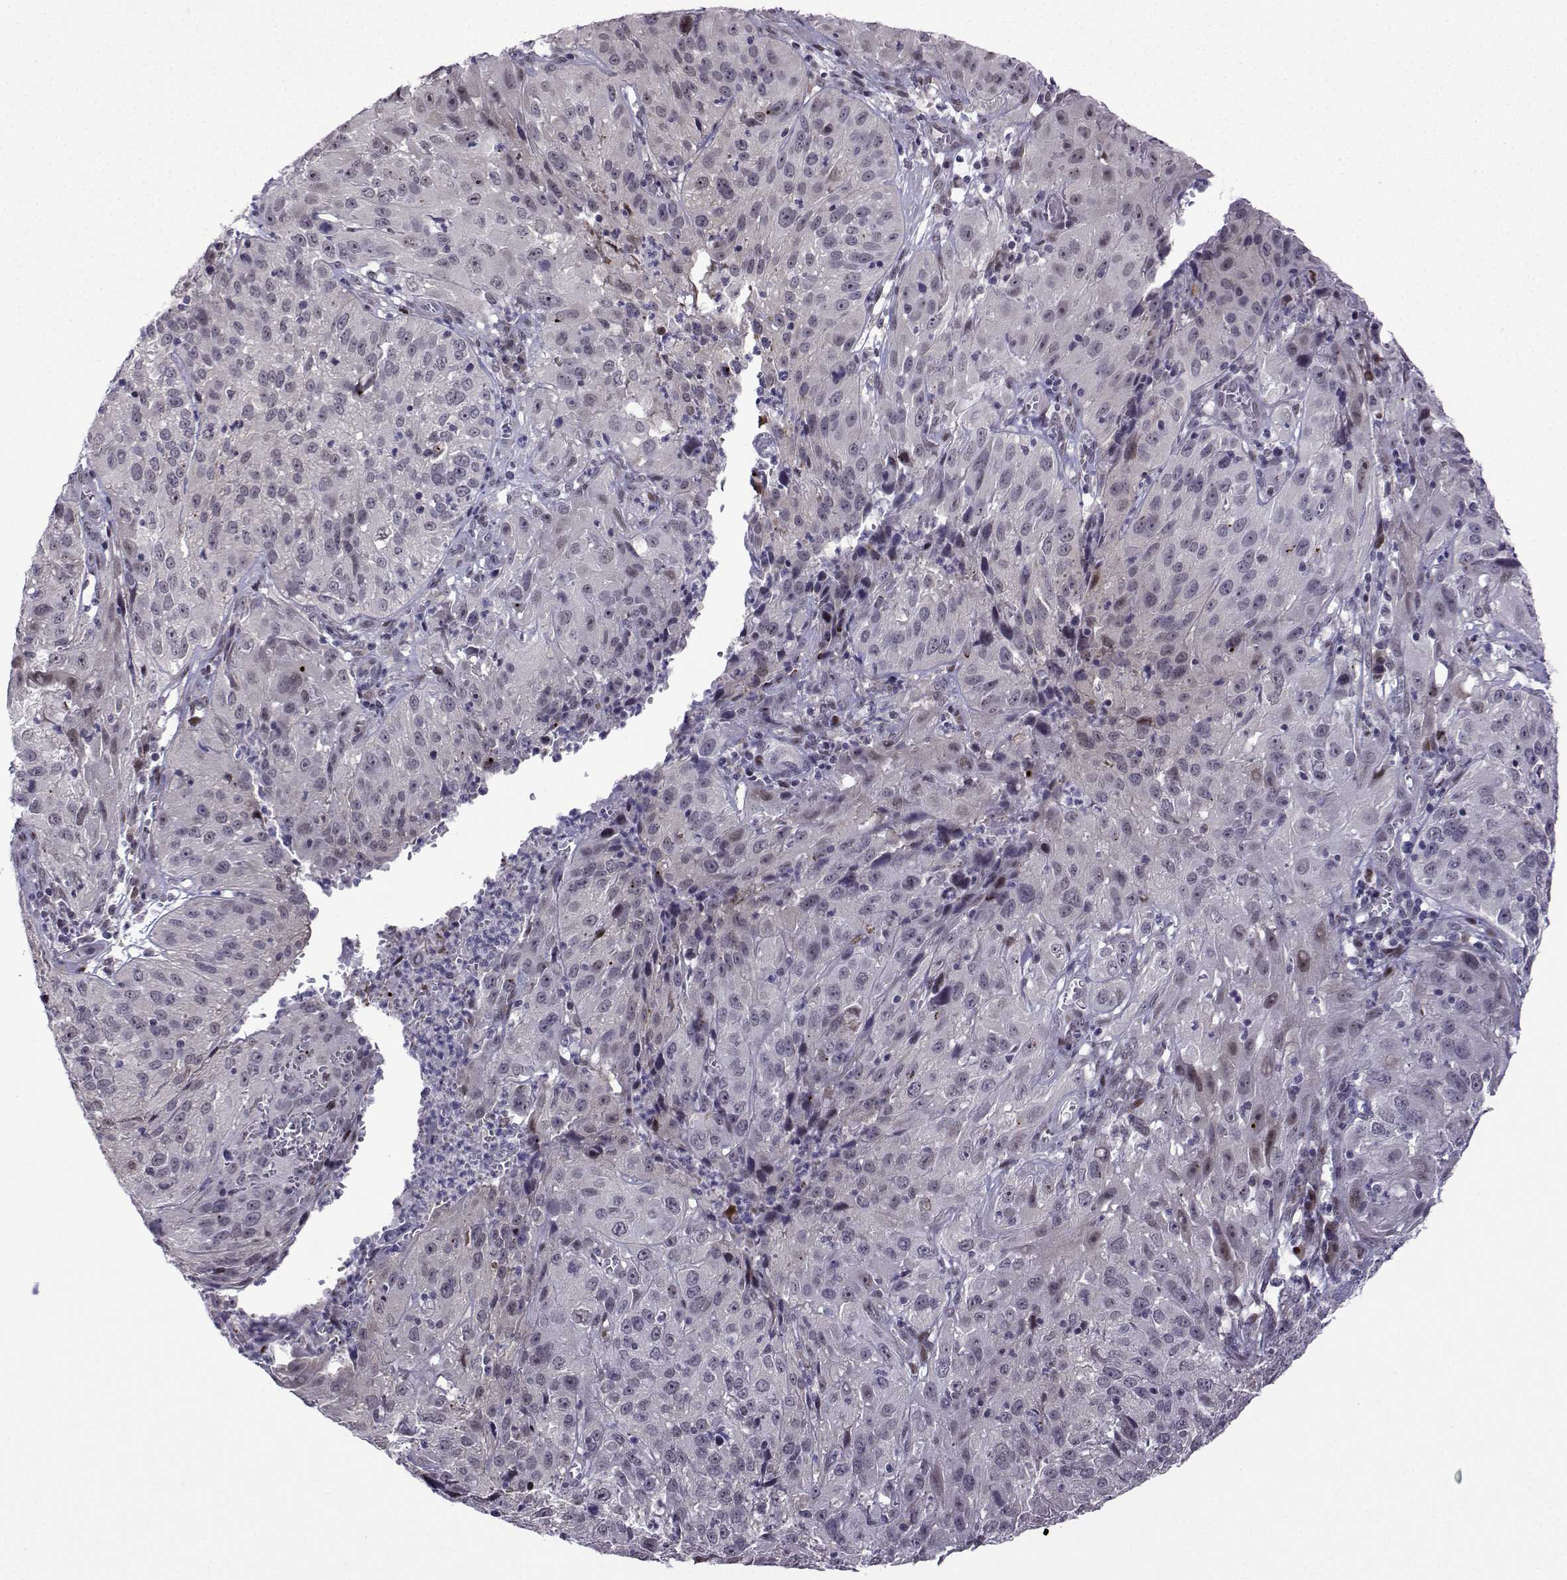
{"staining": {"intensity": "negative", "quantity": "none", "location": "none"}, "tissue": "cervical cancer", "cell_type": "Tumor cells", "image_type": "cancer", "snomed": [{"axis": "morphology", "description": "Squamous cell carcinoma, NOS"}, {"axis": "topography", "description": "Cervix"}], "caption": "DAB (3,3'-diaminobenzidine) immunohistochemical staining of human cervical cancer (squamous cell carcinoma) exhibits no significant positivity in tumor cells. (DAB (3,3'-diaminobenzidine) immunohistochemistry visualized using brightfield microscopy, high magnification).", "gene": "FGF3", "patient": {"sex": "female", "age": 32}}